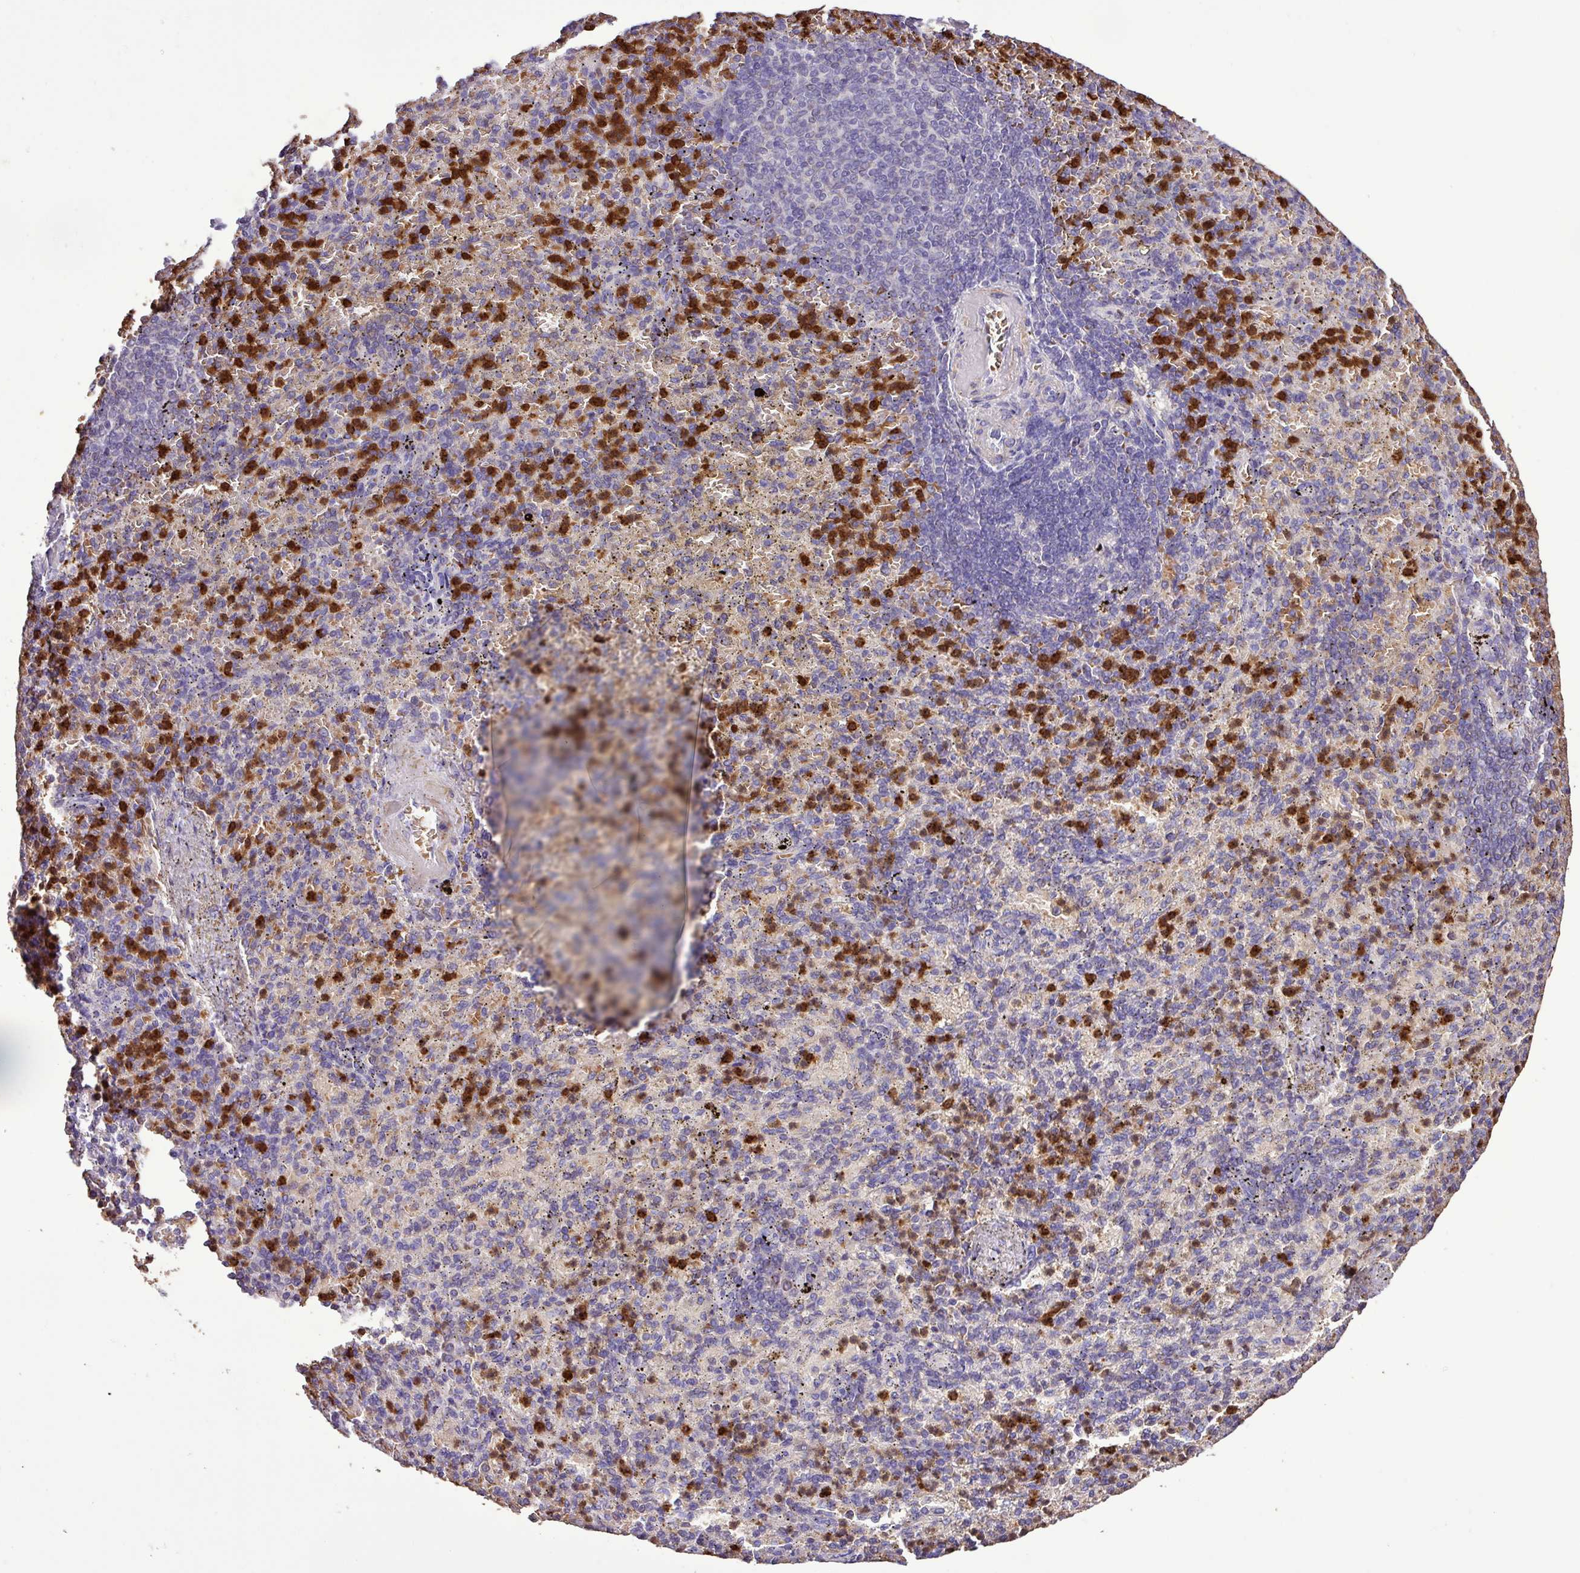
{"staining": {"intensity": "strong", "quantity": "25%-75%", "location": "cytoplasmic/membranous"}, "tissue": "spleen", "cell_type": "Cells in red pulp", "image_type": "normal", "snomed": [{"axis": "morphology", "description": "Normal tissue, NOS"}, {"axis": "topography", "description": "Spleen"}], "caption": "A high-resolution histopathology image shows immunohistochemistry staining of unremarkable spleen, which displays strong cytoplasmic/membranous staining in approximately 25%-75% of cells in red pulp.", "gene": "MGAT4B", "patient": {"sex": "female", "age": 74}}